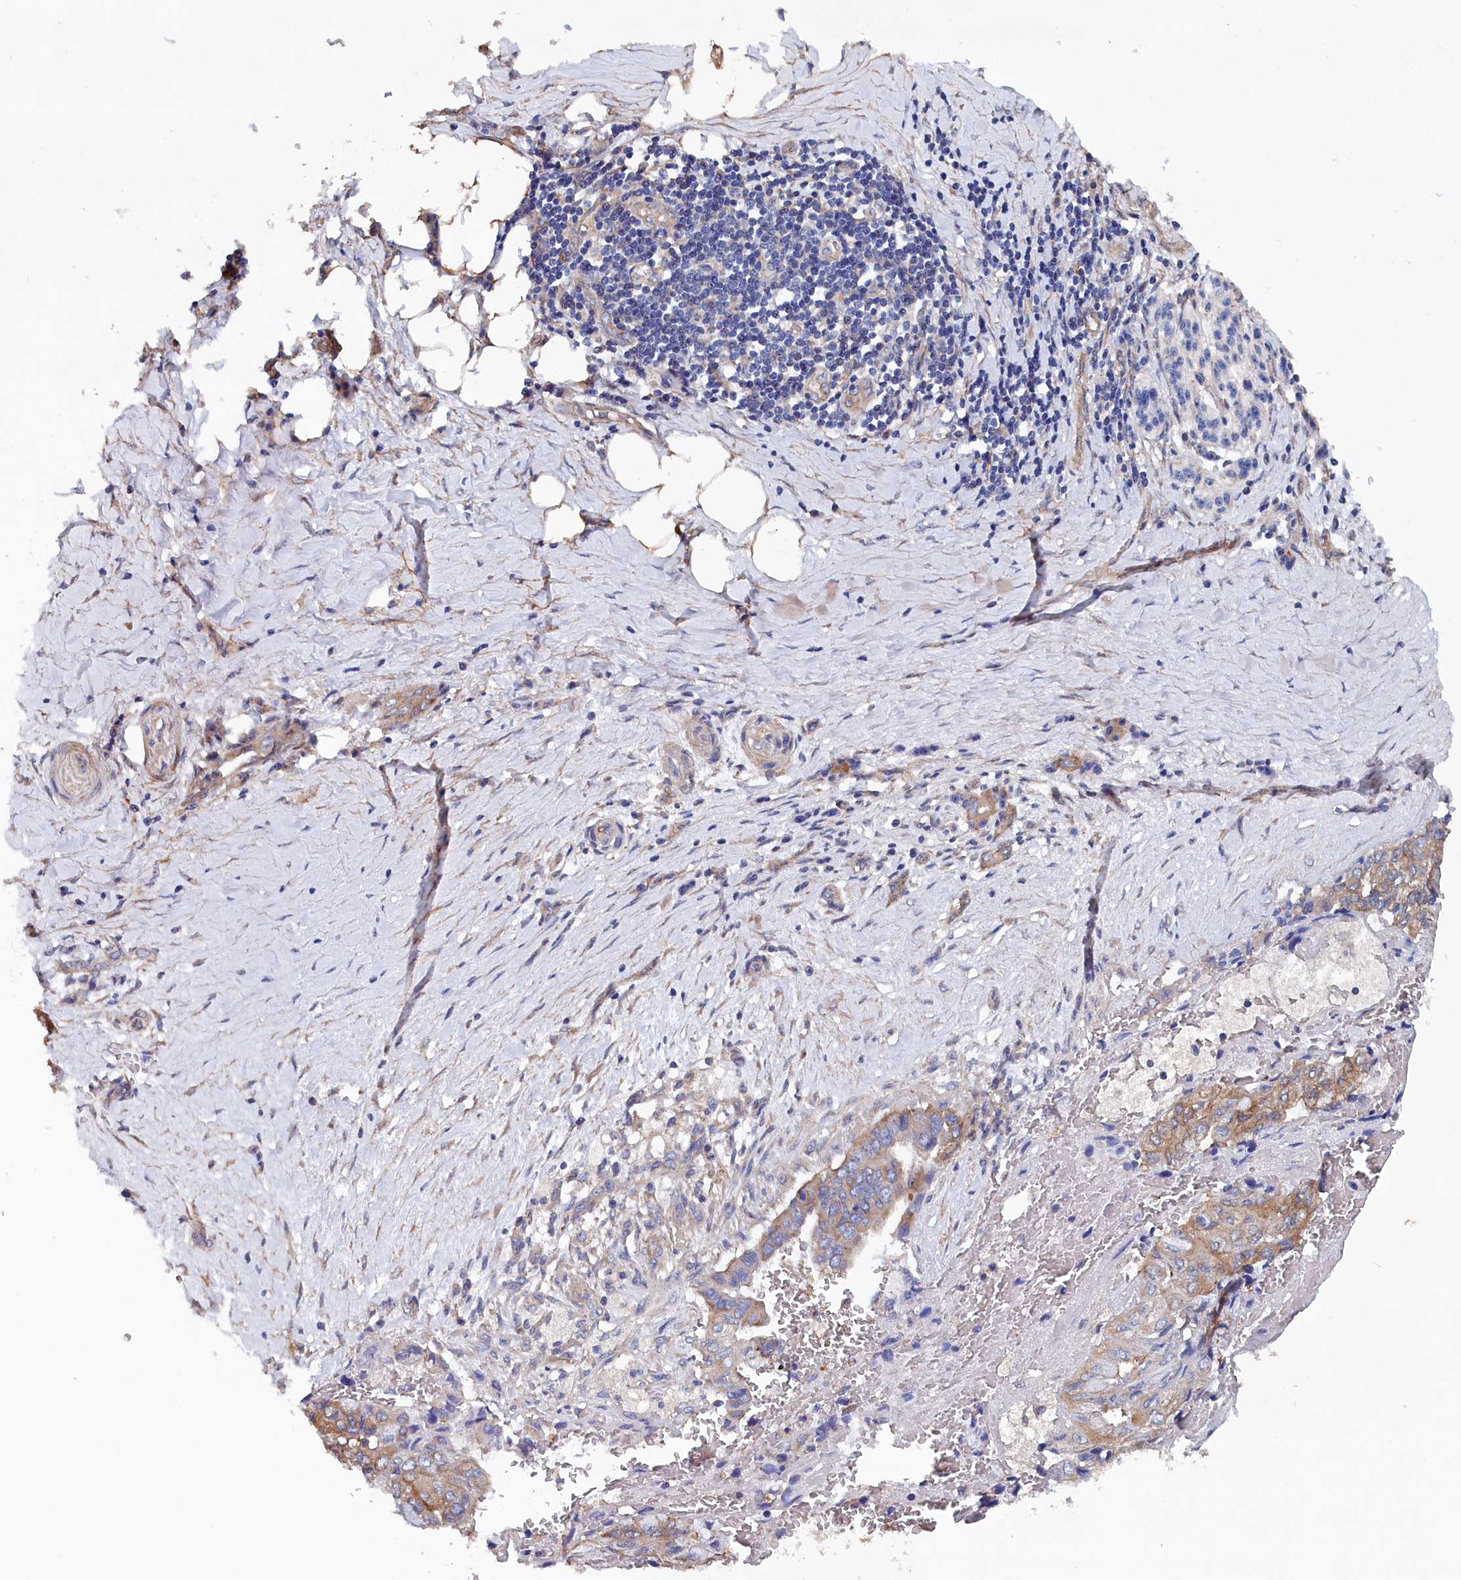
{"staining": {"intensity": "moderate", "quantity": "25%-75%", "location": "cytoplasmic/membranous"}, "tissue": "pancreatic cancer", "cell_type": "Tumor cells", "image_type": "cancer", "snomed": [{"axis": "morphology", "description": "Adenocarcinoma, NOS"}, {"axis": "topography", "description": "Pancreas"}], "caption": "Tumor cells display medium levels of moderate cytoplasmic/membranous positivity in approximately 25%-75% of cells in human pancreatic adenocarcinoma.", "gene": "BHMT", "patient": {"sex": "male", "age": 51}}